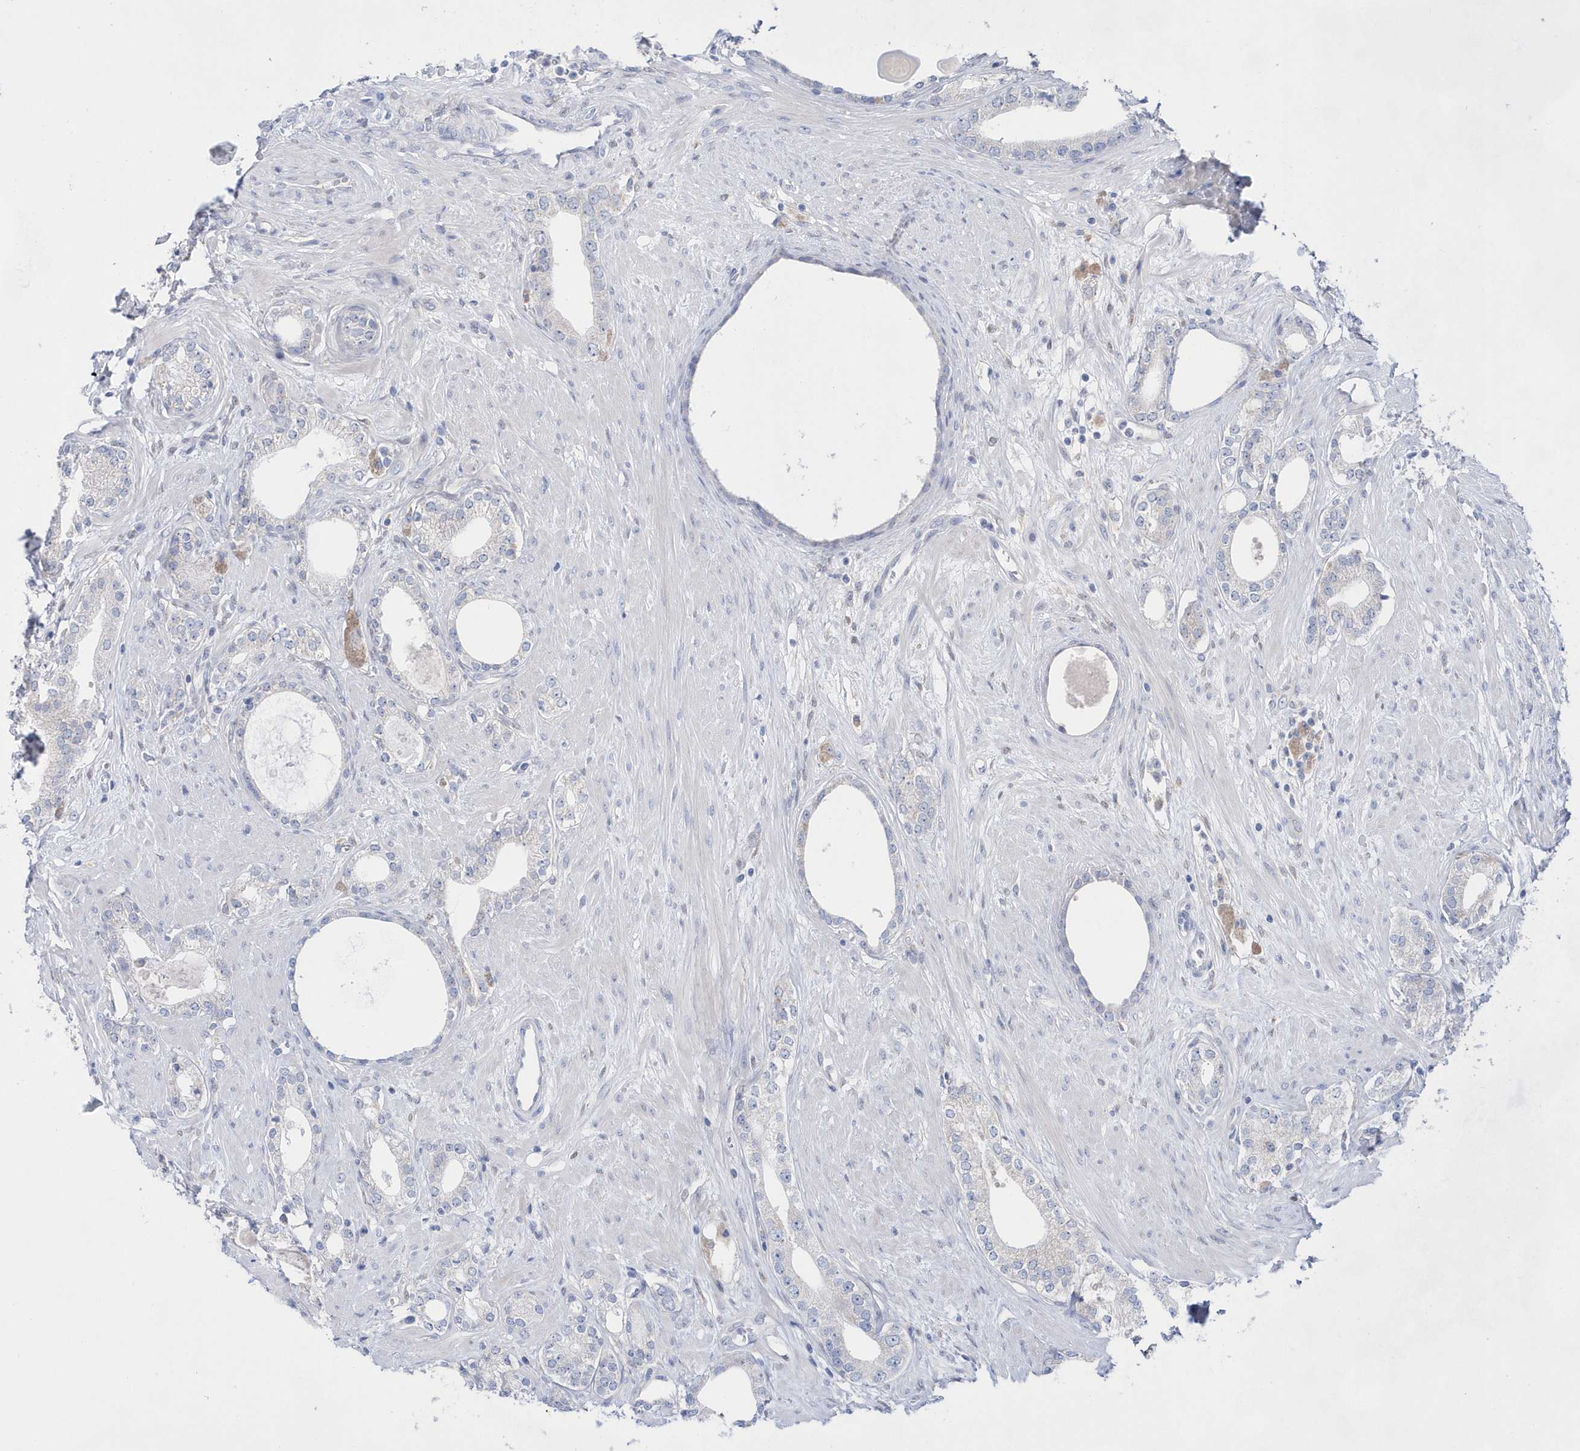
{"staining": {"intensity": "negative", "quantity": "none", "location": "none"}, "tissue": "prostate cancer", "cell_type": "Tumor cells", "image_type": "cancer", "snomed": [{"axis": "morphology", "description": "Adenocarcinoma, High grade"}, {"axis": "topography", "description": "Prostate"}], "caption": "This is an immunohistochemistry (IHC) photomicrograph of human prostate adenocarcinoma (high-grade). There is no expression in tumor cells.", "gene": "BDH2", "patient": {"sex": "male", "age": 63}}